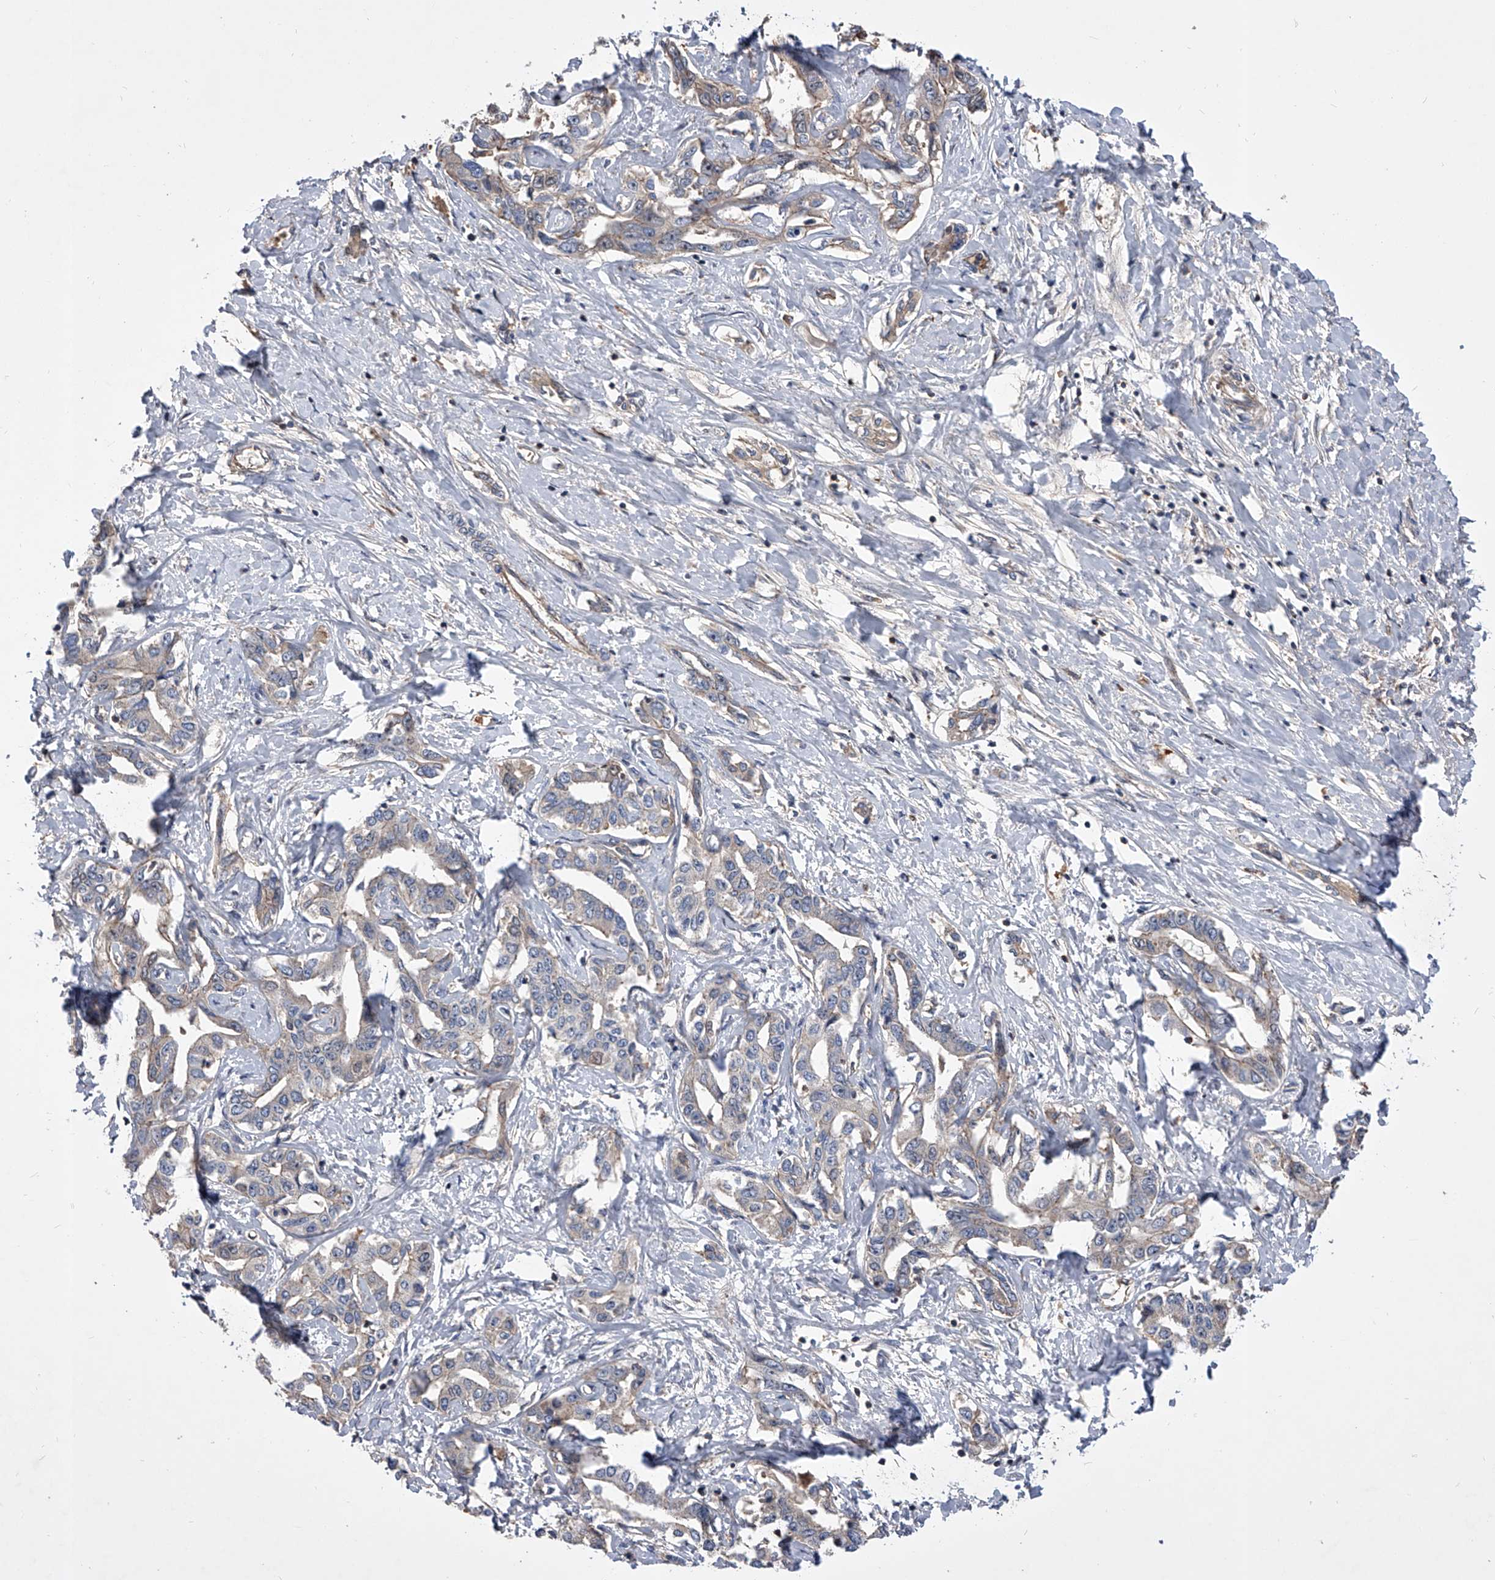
{"staining": {"intensity": "weak", "quantity": ">75%", "location": "cytoplasmic/membranous"}, "tissue": "liver cancer", "cell_type": "Tumor cells", "image_type": "cancer", "snomed": [{"axis": "morphology", "description": "Cholangiocarcinoma"}, {"axis": "topography", "description": "Liver"}], "caption": "Tumor cells exhibit weak cytoplasmic/membranous positivity in about >75% of cells in liver cancer (cholangiocarcinoma). Using DAB (brown) and hematoxylin (blue) stains, captured at high magnification using brightfield microscopy.", "gene": "CUL7", "patient": {"sex": "male", "age": 59}}